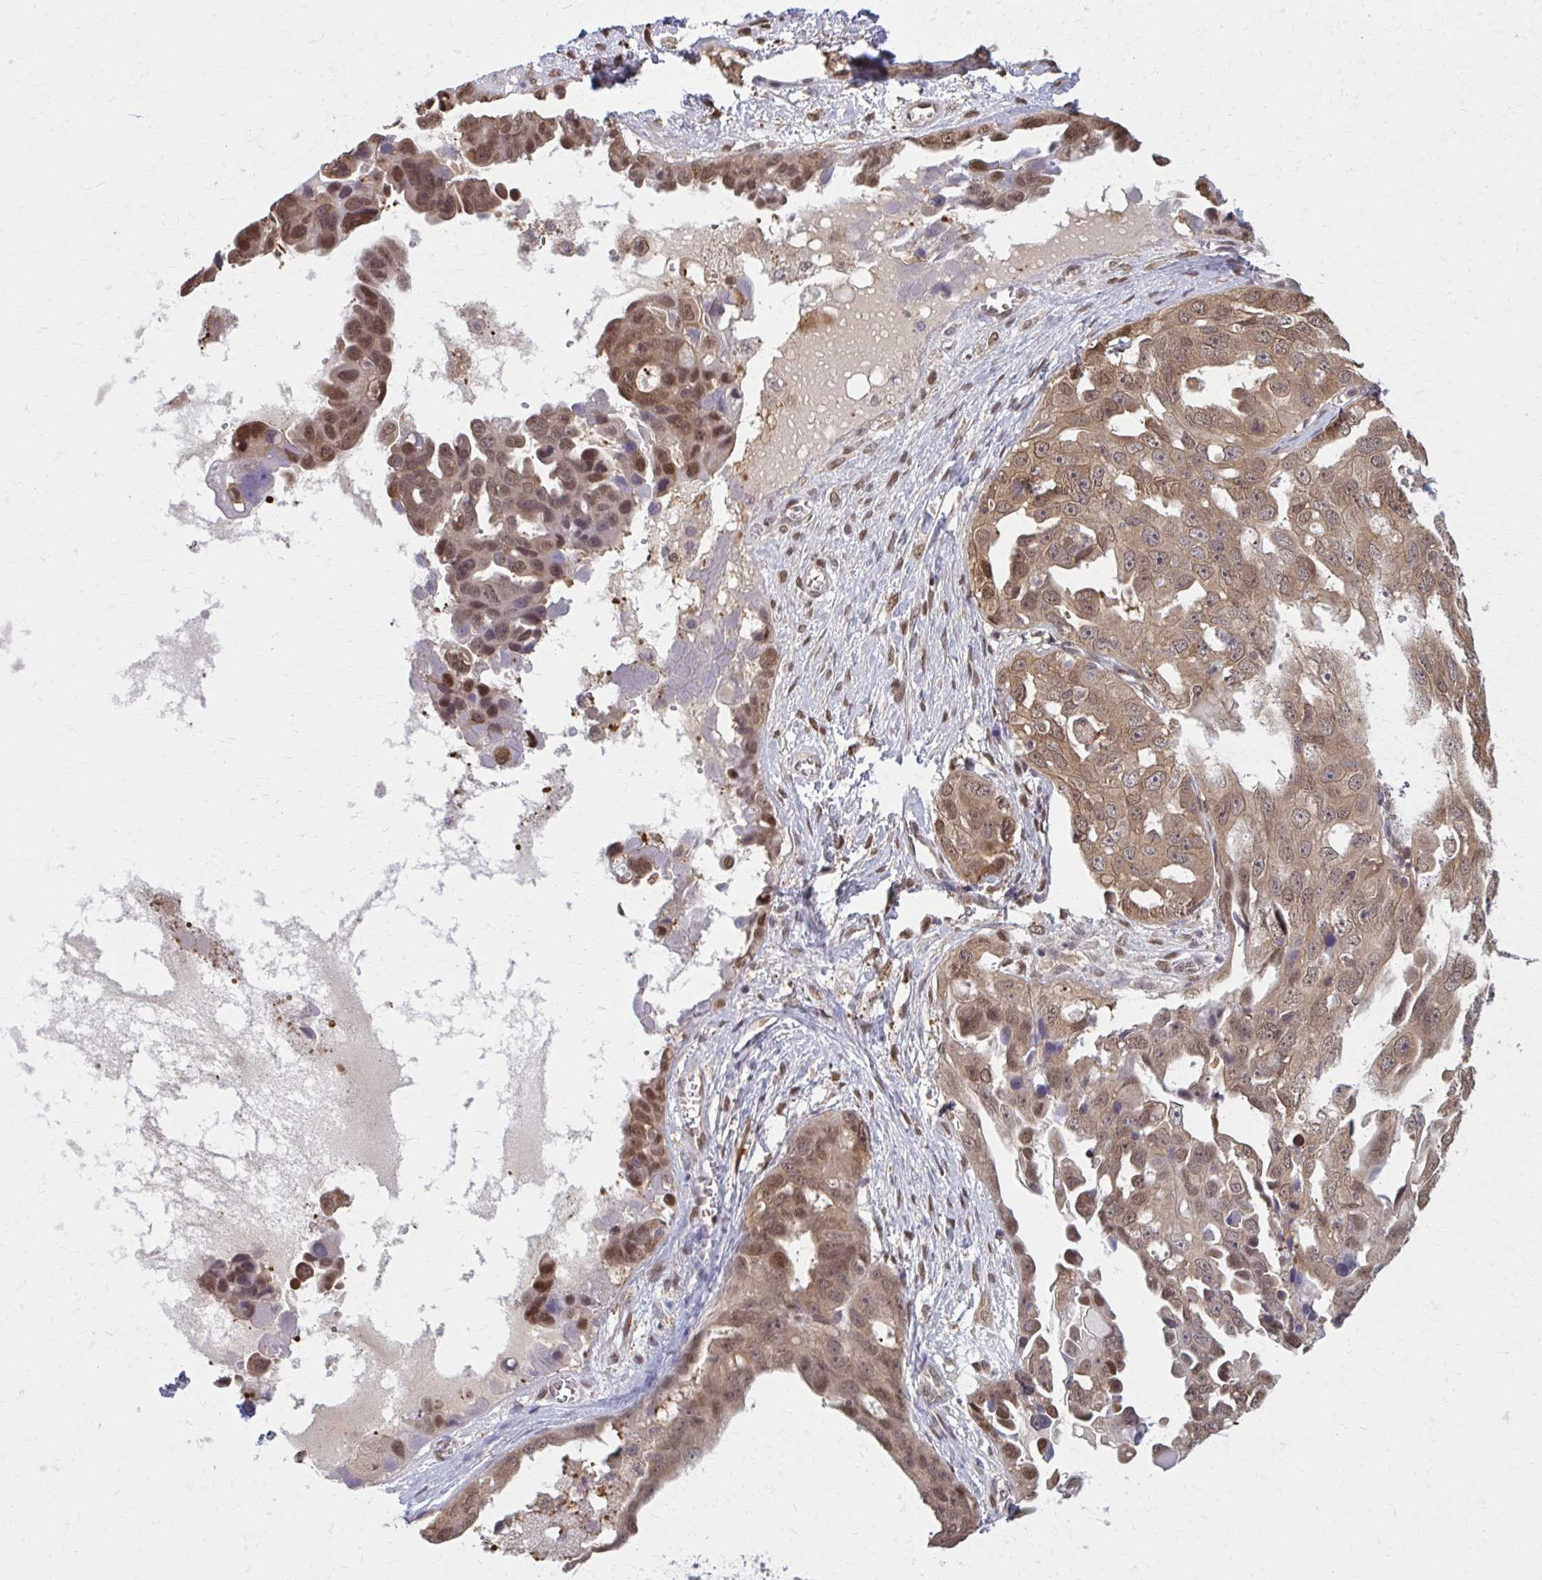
{"staining": {"intensity": "moderate", "quantity": ">75%", "location": "cytoplasmic/membranous,nuclear"}, "tissue": "ovarian cancer", "cell_type": "Tumor cells", "image_type": "cancer", "snomed": [{"axis": "morphology", "description": "Carcinoma, endometroid"}, {"axis": "topography", "description": "Ovary"}], "caption": "Tumor cells demonstrate moderate cytoplasmic/membranous and nuclear staining in approximately >75% of cells in endometroid carcinoma (ovarian).", "gene": "MDH1", "patient": {"sex": "female", "age": 70}}